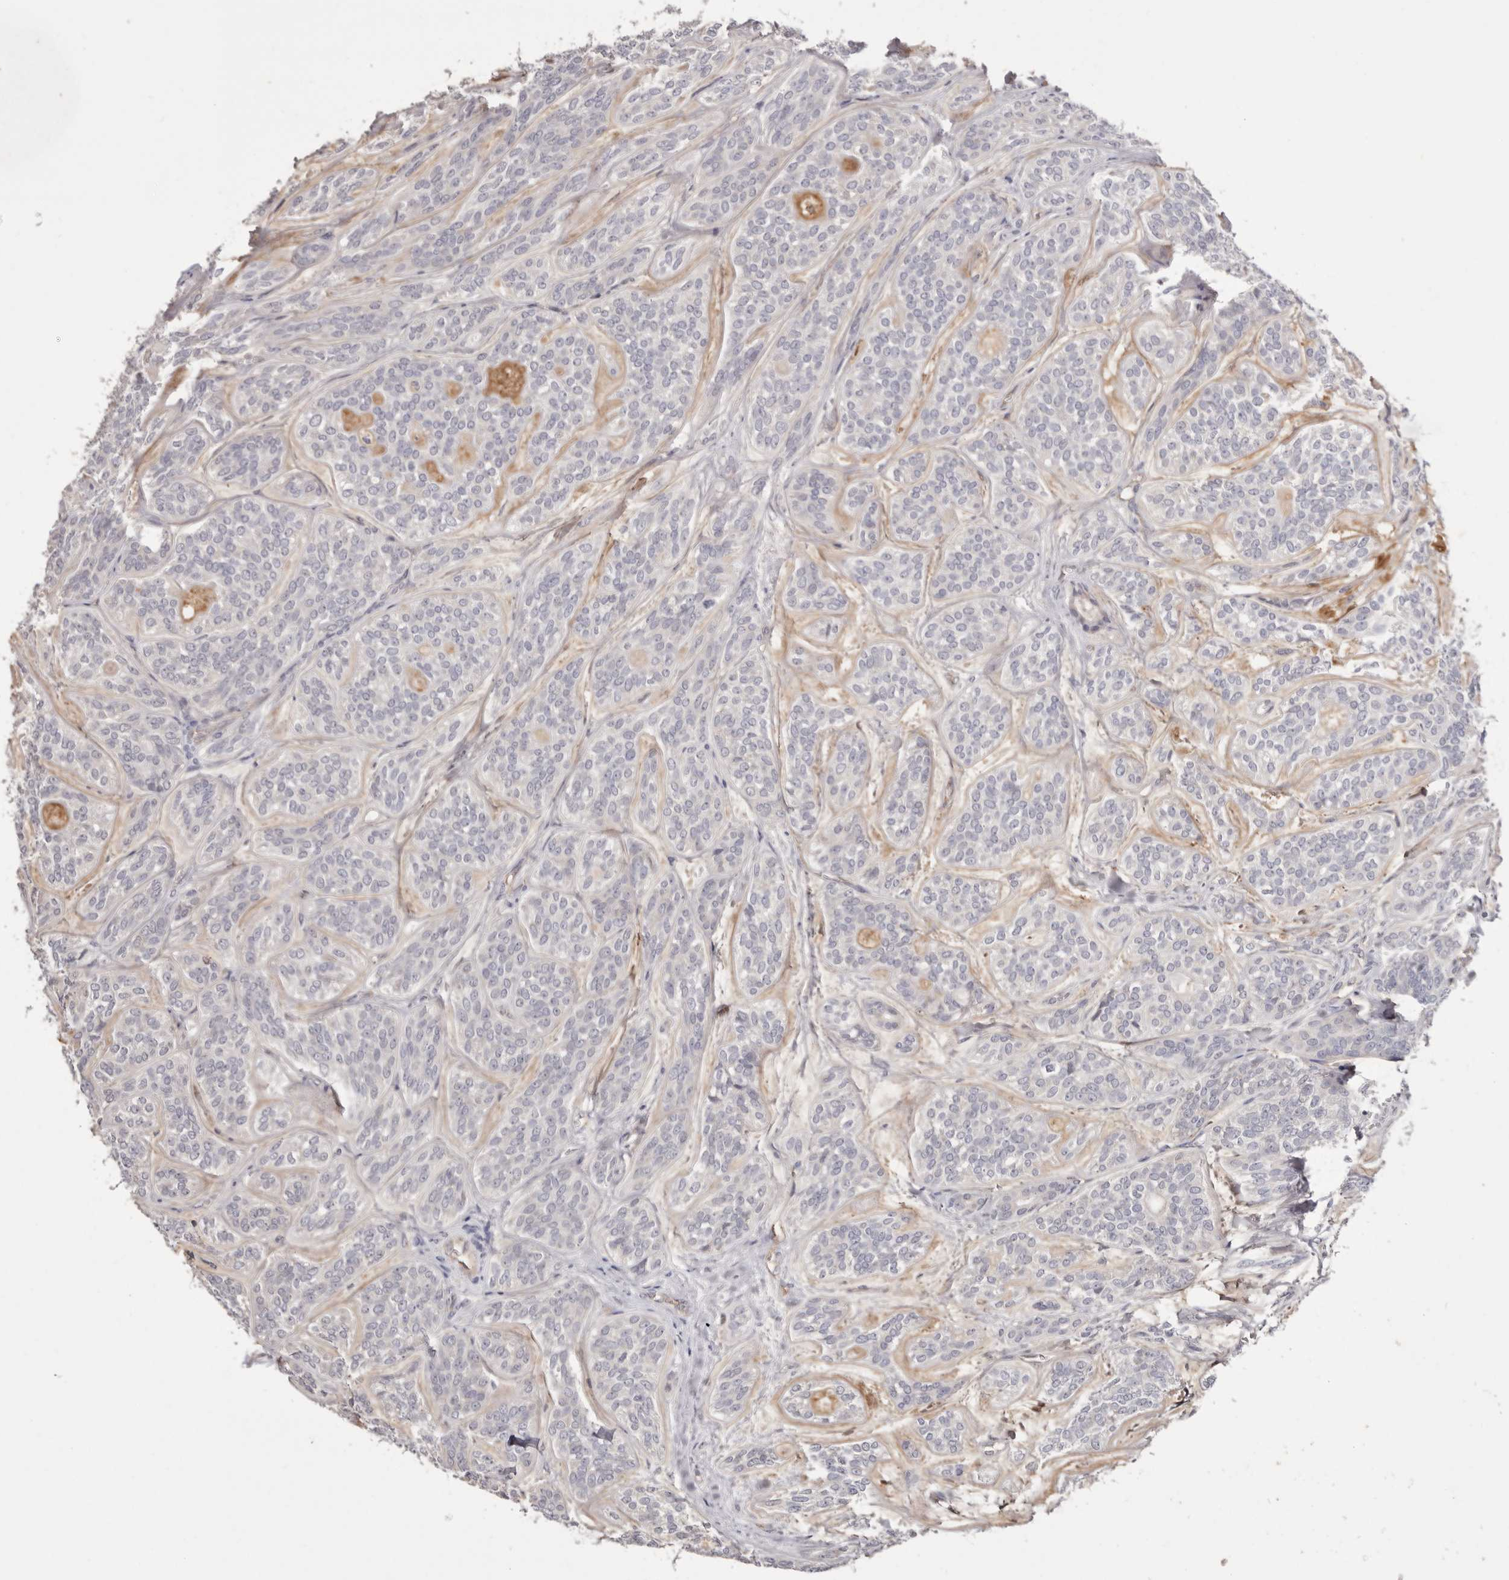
{"staining": {"intensity": "negative", "quantity": "none", "location": "none"}, "tissue": "head and neck cancer", "cell_type": "Tumor cells", "image_type": "cancer", "snomed": [{"axis": "morphology", "description": "Adenocarcinoma, NOS"}, {"axis": "topography", "description": "Head-Neck"}], "caption": "Image shows no significant protein expression in tumor cells of adenocarcinoma (head and neck).", "gene": "MMACHC", "patient": {"sex": "male", "age": 66}}